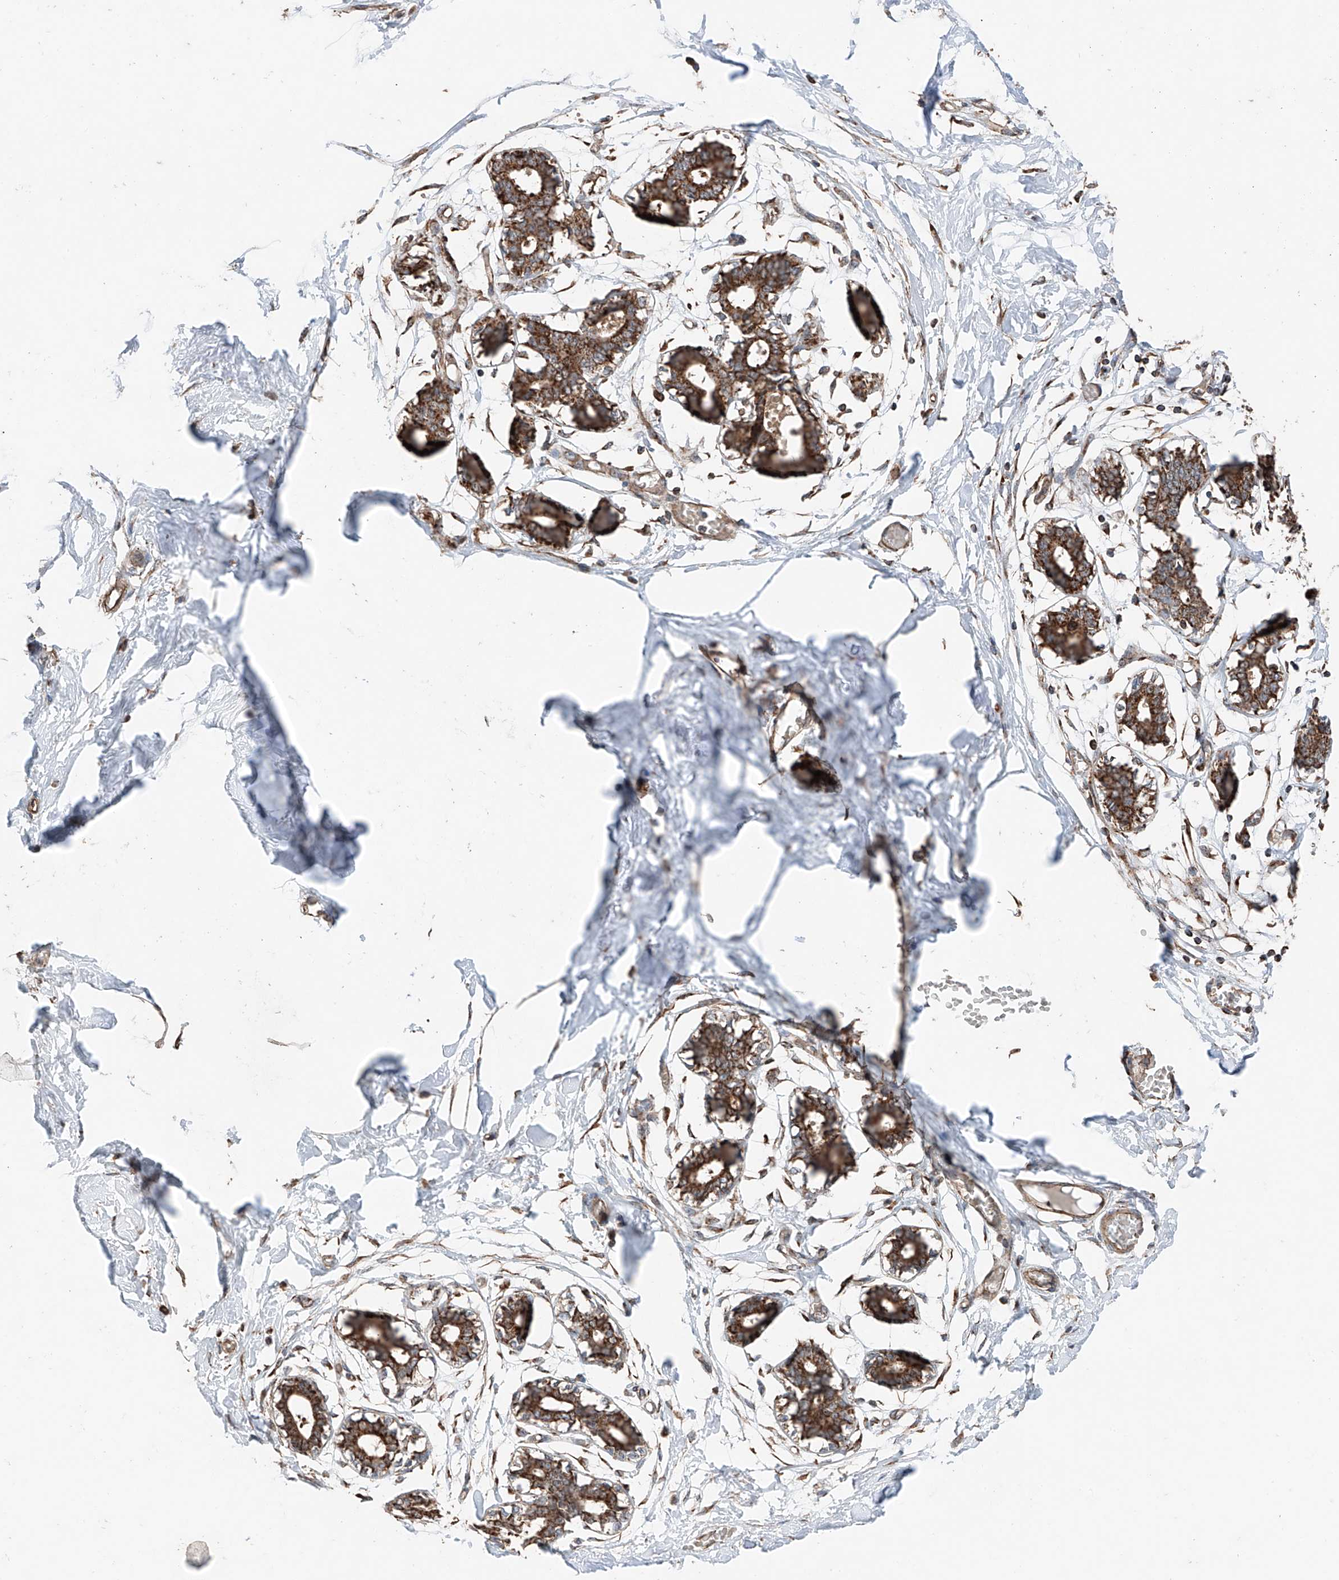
{"staining": {"intensity": "strong", "quantity": "25%-75%", "location": "cytoplasmic/membranous"}, "tissue": "breast", "cell_type": "Adipocytes", "image_type": "normal", "snomed": [{"axis": "morphology", "description": "Normal tissue, NOS"}, {"axis": "topography", "description": "Breast"}], "caption": "An immunohistochemistry photomicrograph of benign tissue is shown. Protein staining in brown highlights strong cytoplasmic/membranous positivity in breast within adipocytes.", "gene": "AP4B1", "patient": {"sex": "female", "age": 27}}